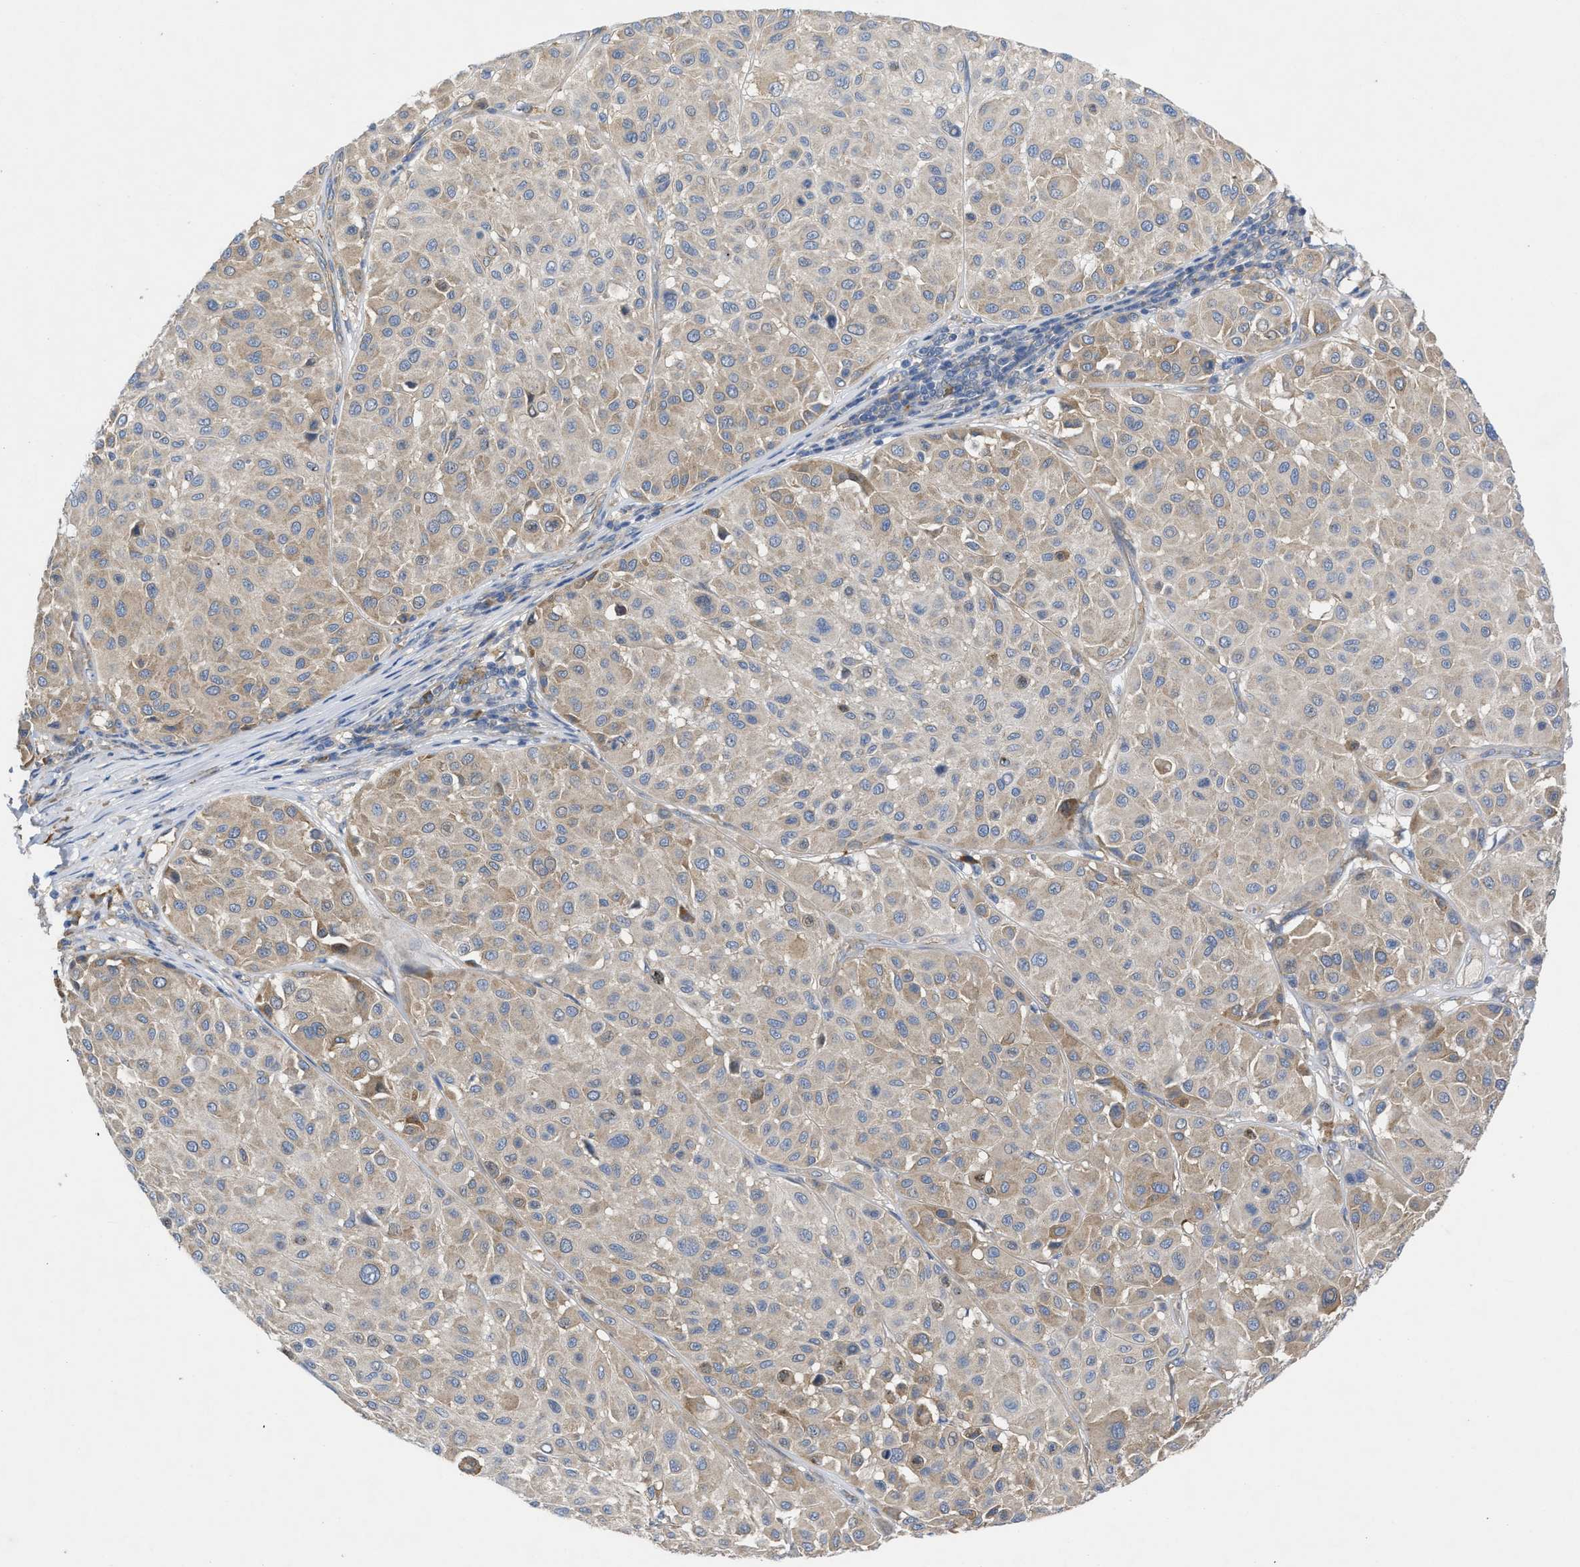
{"staining": {"intensity": "moderate", "quantity": ">75%", "location": "cytoplasmic/membranous"}, "tissue": "melanoma", "cell_type": "Tumor cells", "image_type": "cancer", "snomed": [{"axis": "morphology", "description": "Malignant melanoma, Metastatic site"}, {"axis": "topography", "description": "Soft tissue"}], "caption": "Moderate cytoplasmic/membranous expression is present in approximately >75% of tumor cells in malignant melanoma (metastatic site).", "gene": "TMEM131", "patient": {"sex": "male", "age": 41}}